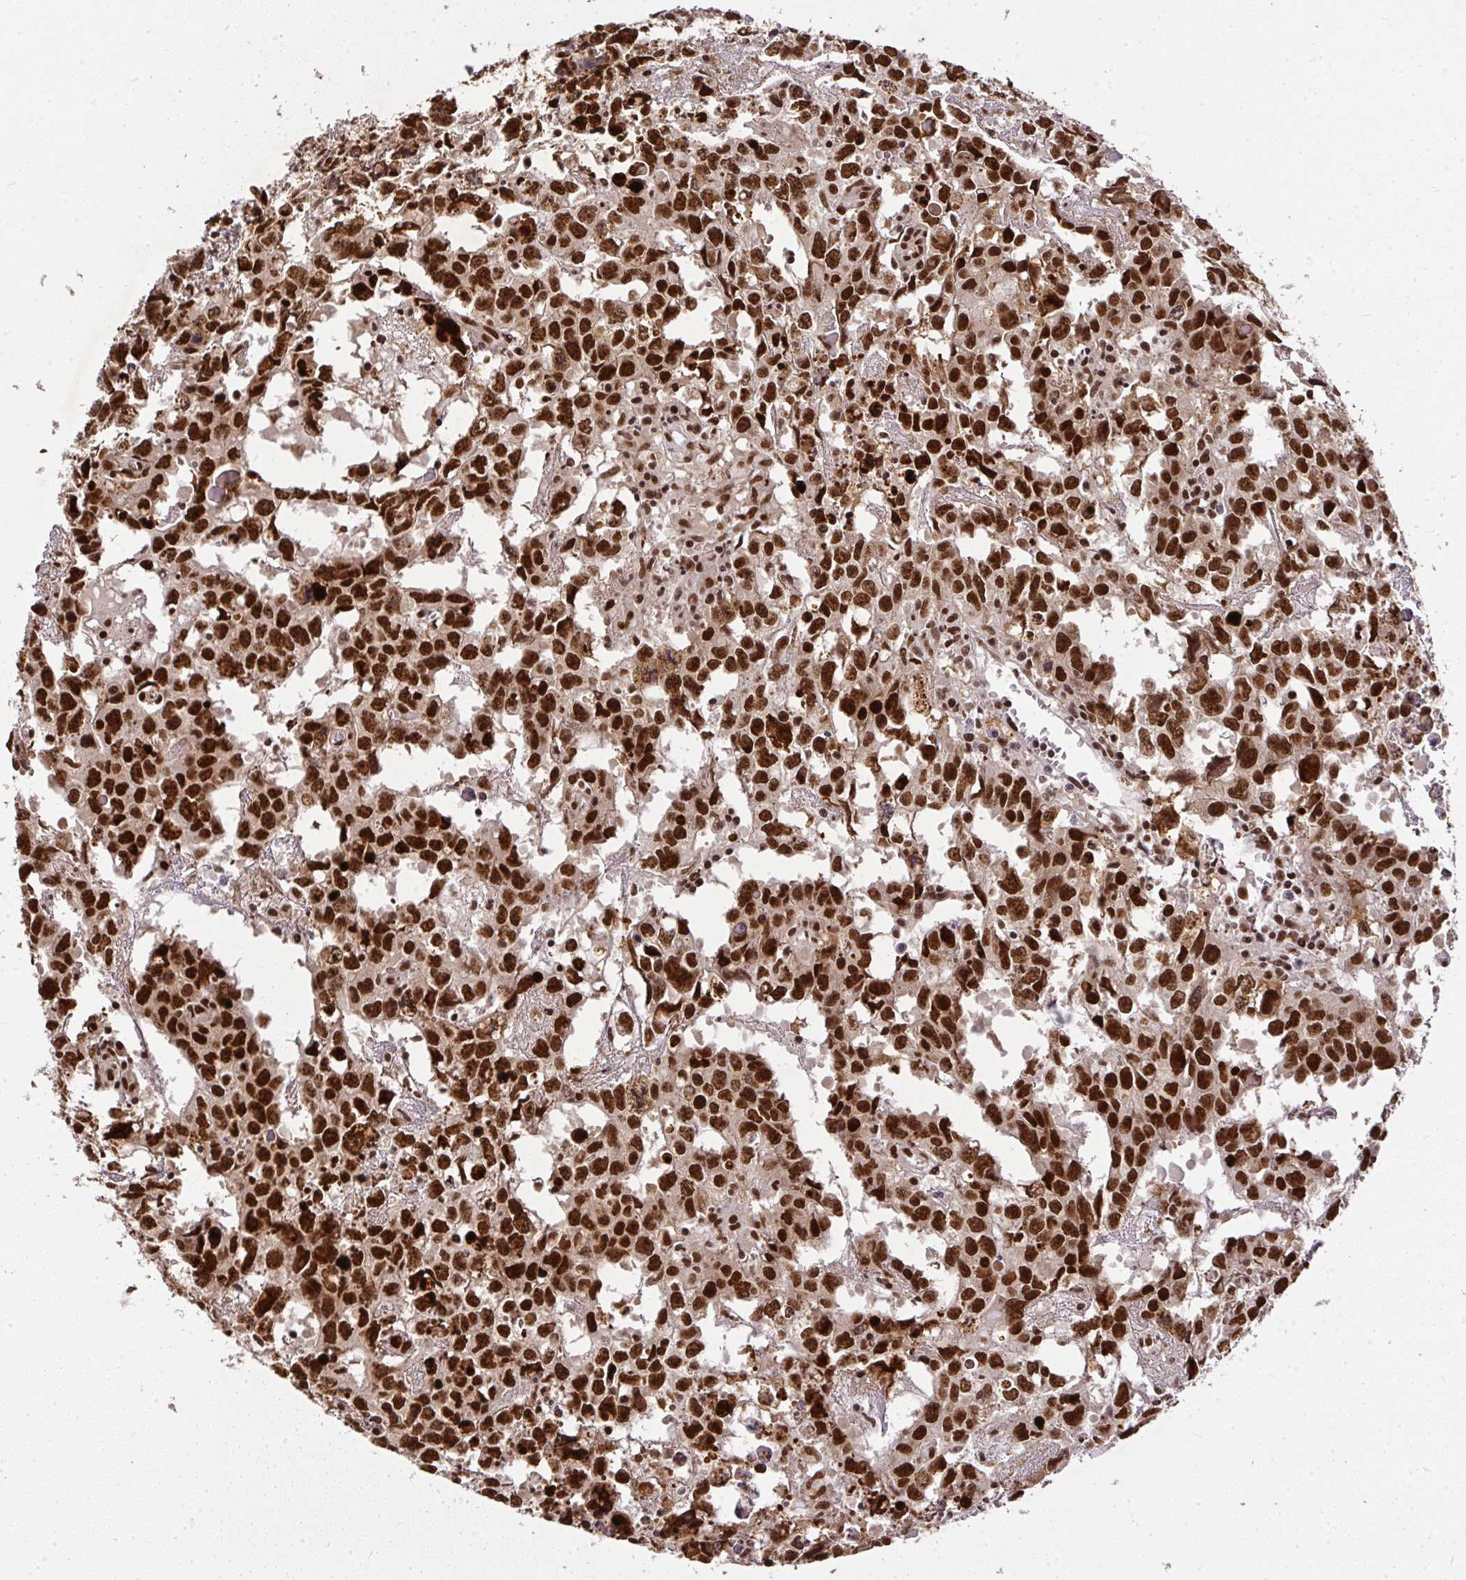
{"staining": {"intensity": "strong", "quantity": ">75%", "location": "nuclear"}, "tissue": "testis cancer", "cell_type": "Tumor cells", "image_type": "cancer", "snomed": [{"axis": "morphology", "description": "Carcinoma, Embryonal, NOS"}, {"axis": "topography", "description": "Testis"}], "caption": "Immunohistochemical staining of human testis cancer displays strong nuclear protein expression in approximately >75% of tumor cells.", "gene": "U2AF1", "patient": {"sex": "male", "age": 22}}